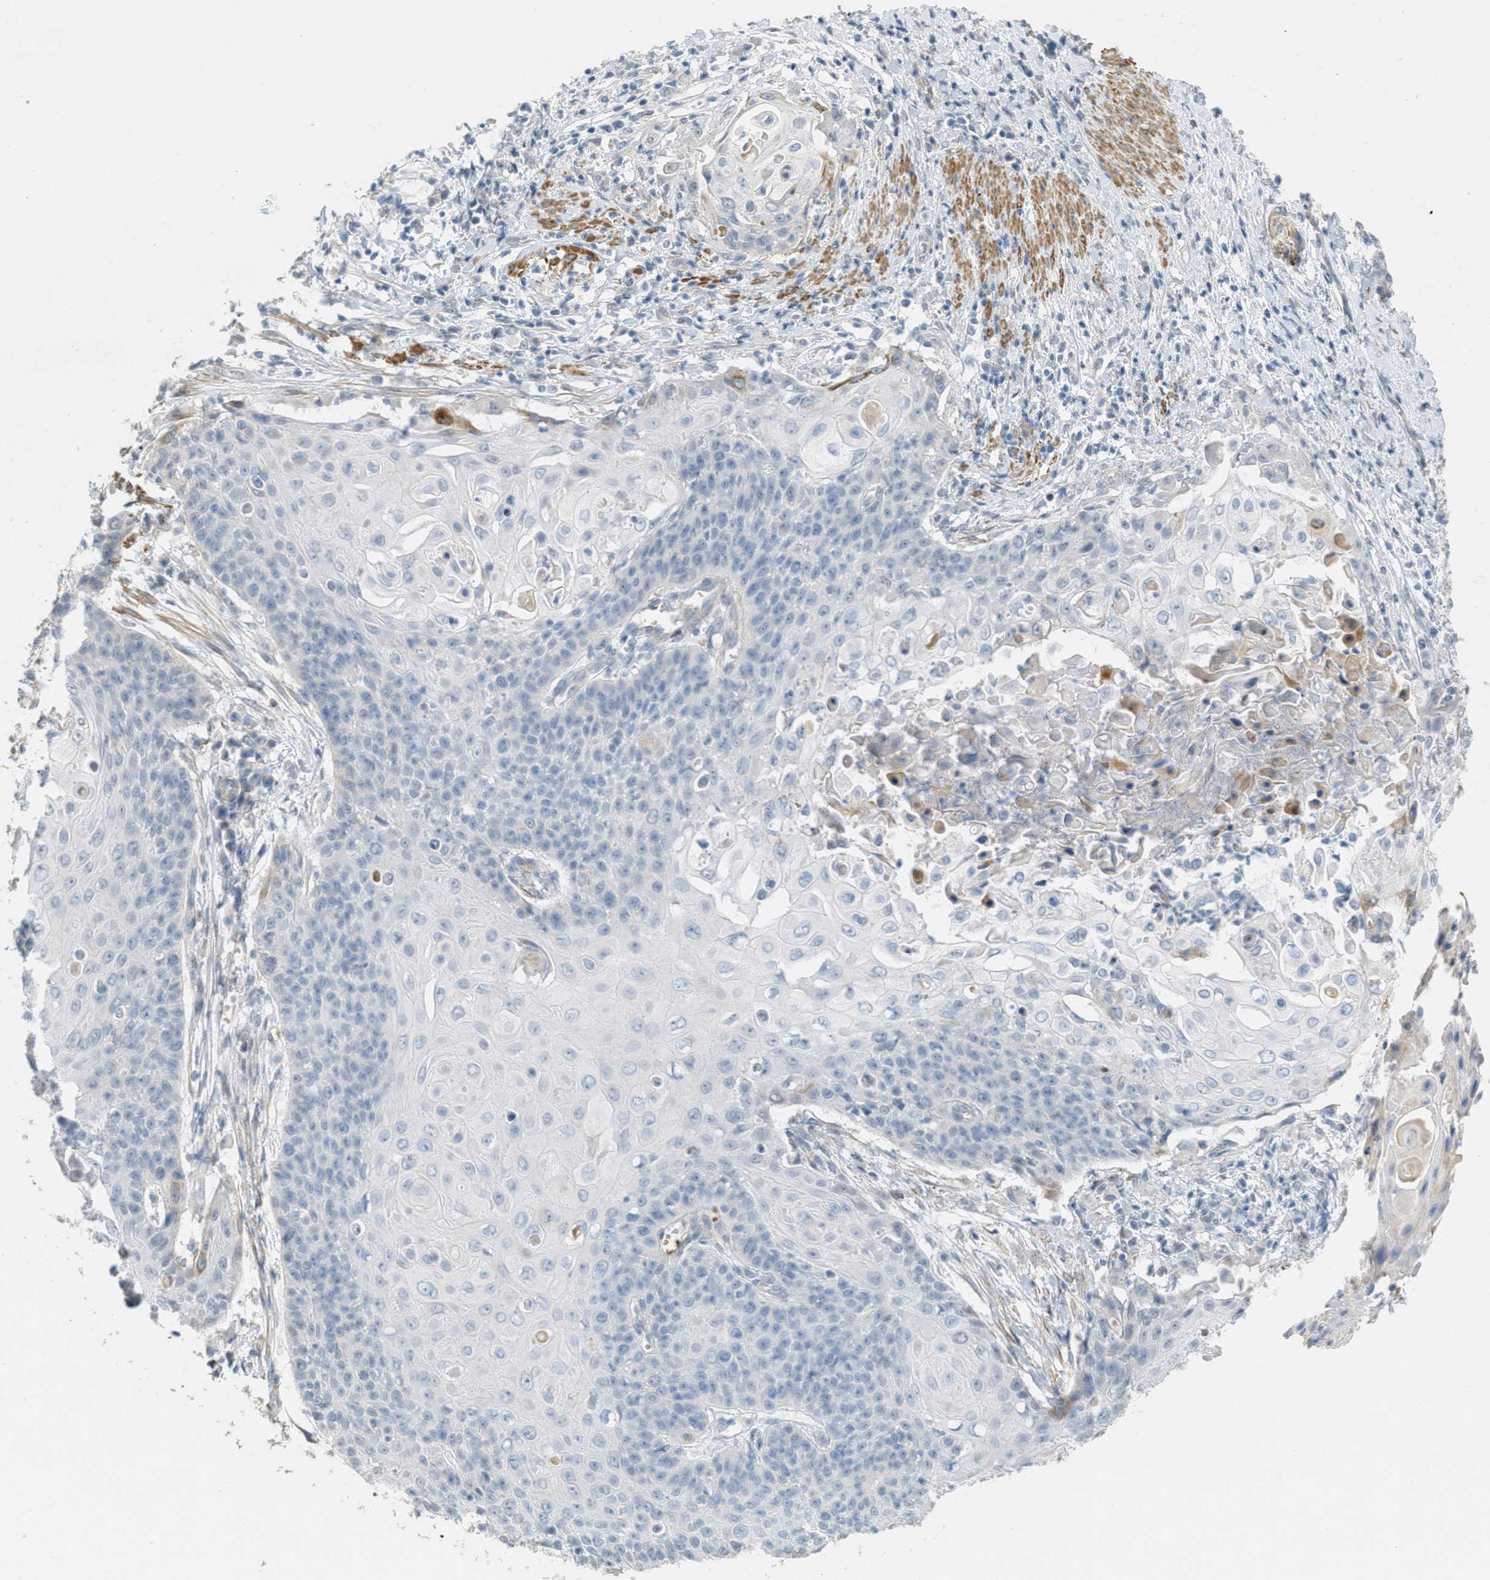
{"staining": {"intensity": "negative", "quantity": "none", "location": "none"}, "tissue": "cervical cancer", "cell_type": "Tumor cells", "image_type": "cancer", "snomed": [{"axis": "morphology", "description": "Squamous cell carcinoma, NOS"}, {"axis": "topography", "description": "Cervix"}], "caption": "DAB (3,3'-diaminobenzidine) immunohistochemical staining of human cervical squamous cell carcinoma displays no significant staining in tumor cells.", "gene": "MRS2", "patient": {"sex": "female", "age": 39}}